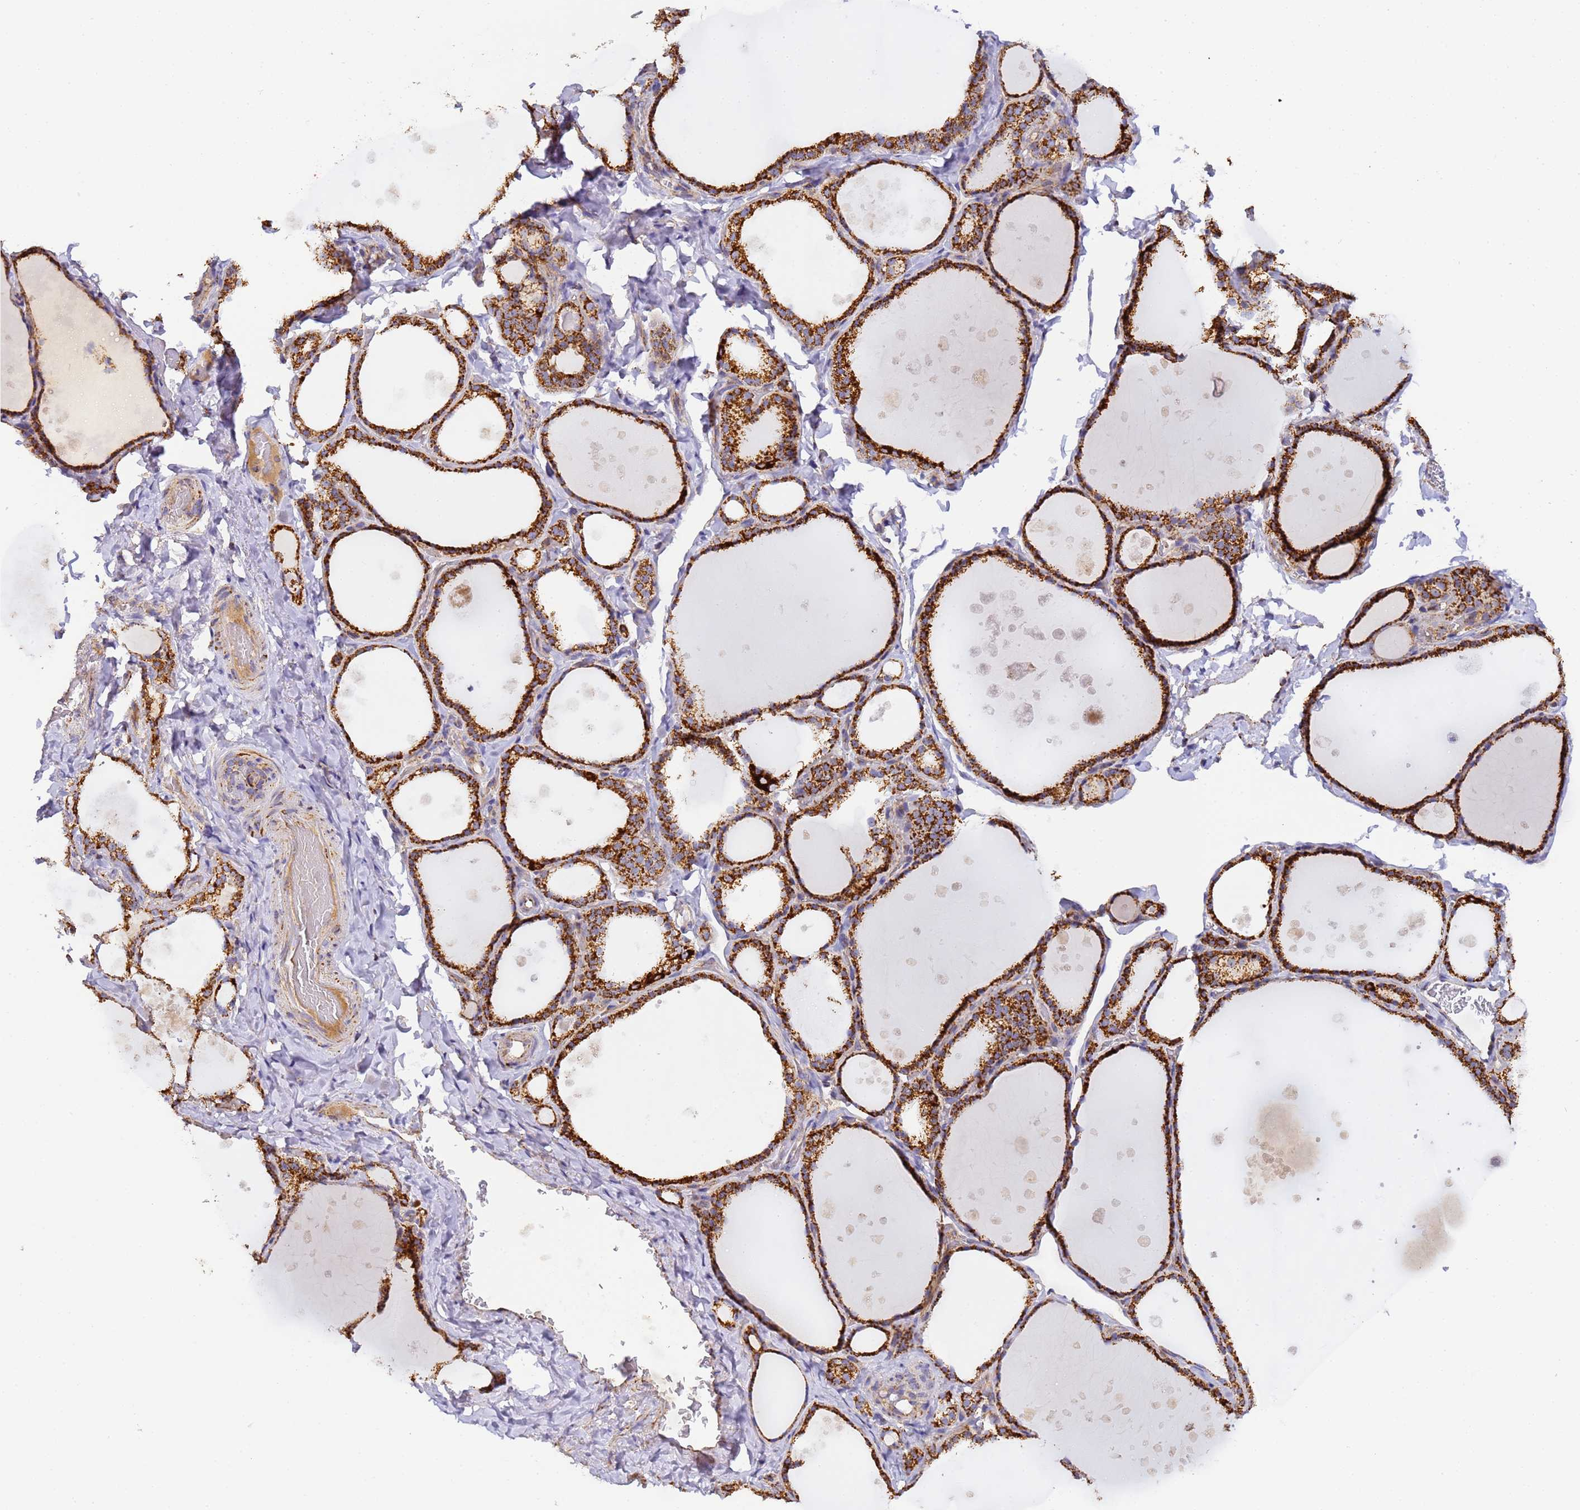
{"staining": {"intensity": "strong", "quantity": ">75%", "location": "cytoplasmic/membranous"}, "tissue": "thyroid gland", "cell_type": "Glandular cells", "image_type": "normal", "snomed": [{"axis": "morphology", "description": "Normal tissue, NOS"}, {"axis": "topography", "description": "Thyroid gland"}], "caption": "DAB (3,3'-diaminobenzidine) immunohistochemical staining of benign thyroid gland demonstrates strong cytoplasmic/membranous protein expression in approximately >75% of glandular cells. (DAB IHC with brightfield microscopy, high magnification).", "gene": "FRG2B", "patient": {"sex": "female", "age": 44}}